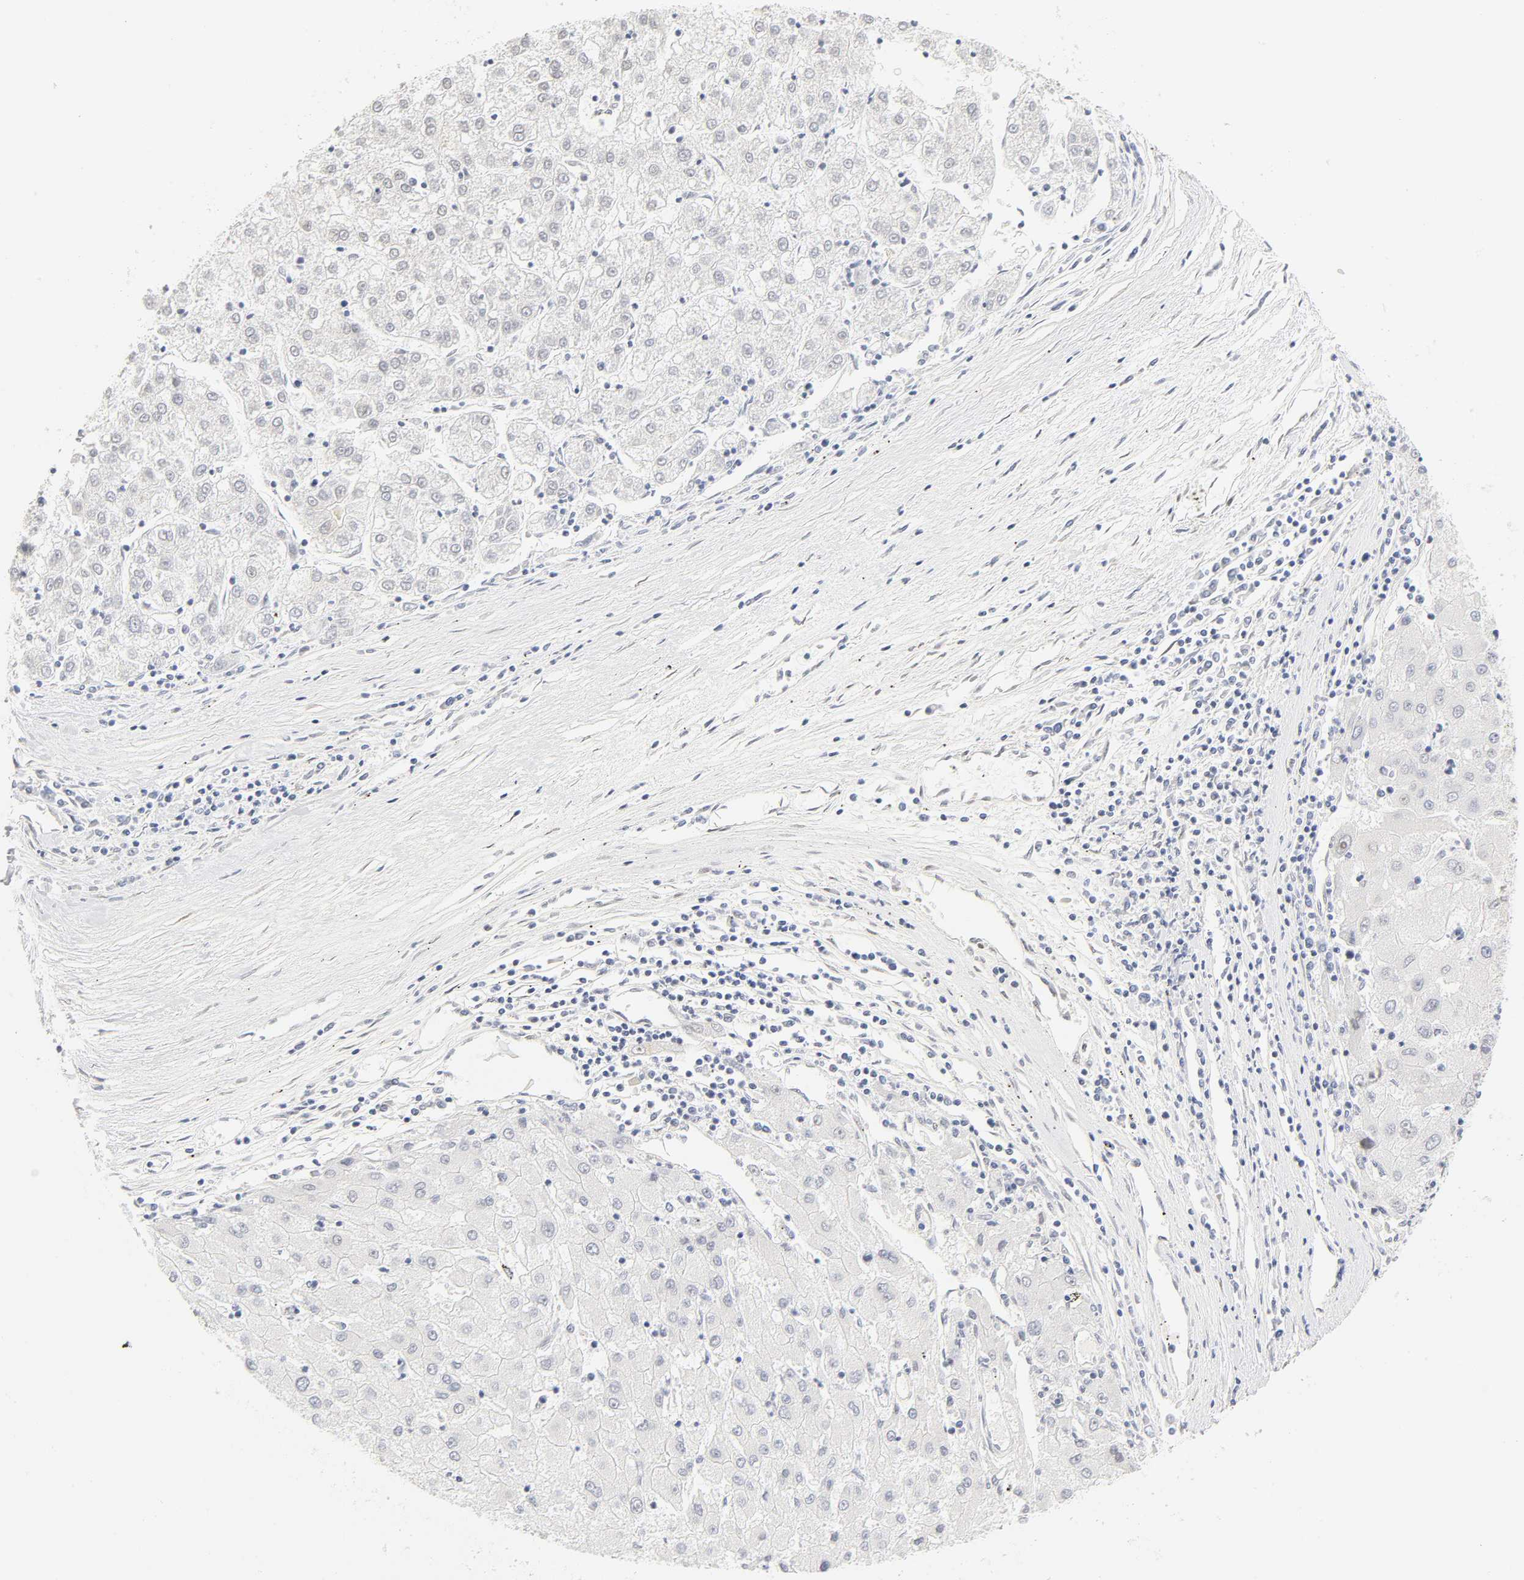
{"staining": {"intensity": "negative", "quantity": "none", "location": "none"}, "tissue": "liver cancer", "cell_type": "Tumor cells", "image_type": "cancer", "snomed": [{"axis": "morphology", "description": "Carcinoma, Hepatocellular, NOS"}, {"axis": "topography", "description": "Liver"}], "caption": "There is no significant staining in tumor cells of liver cancer.", "gene": "MNAT1", "patient": {"sex": "male", "age": 72}}